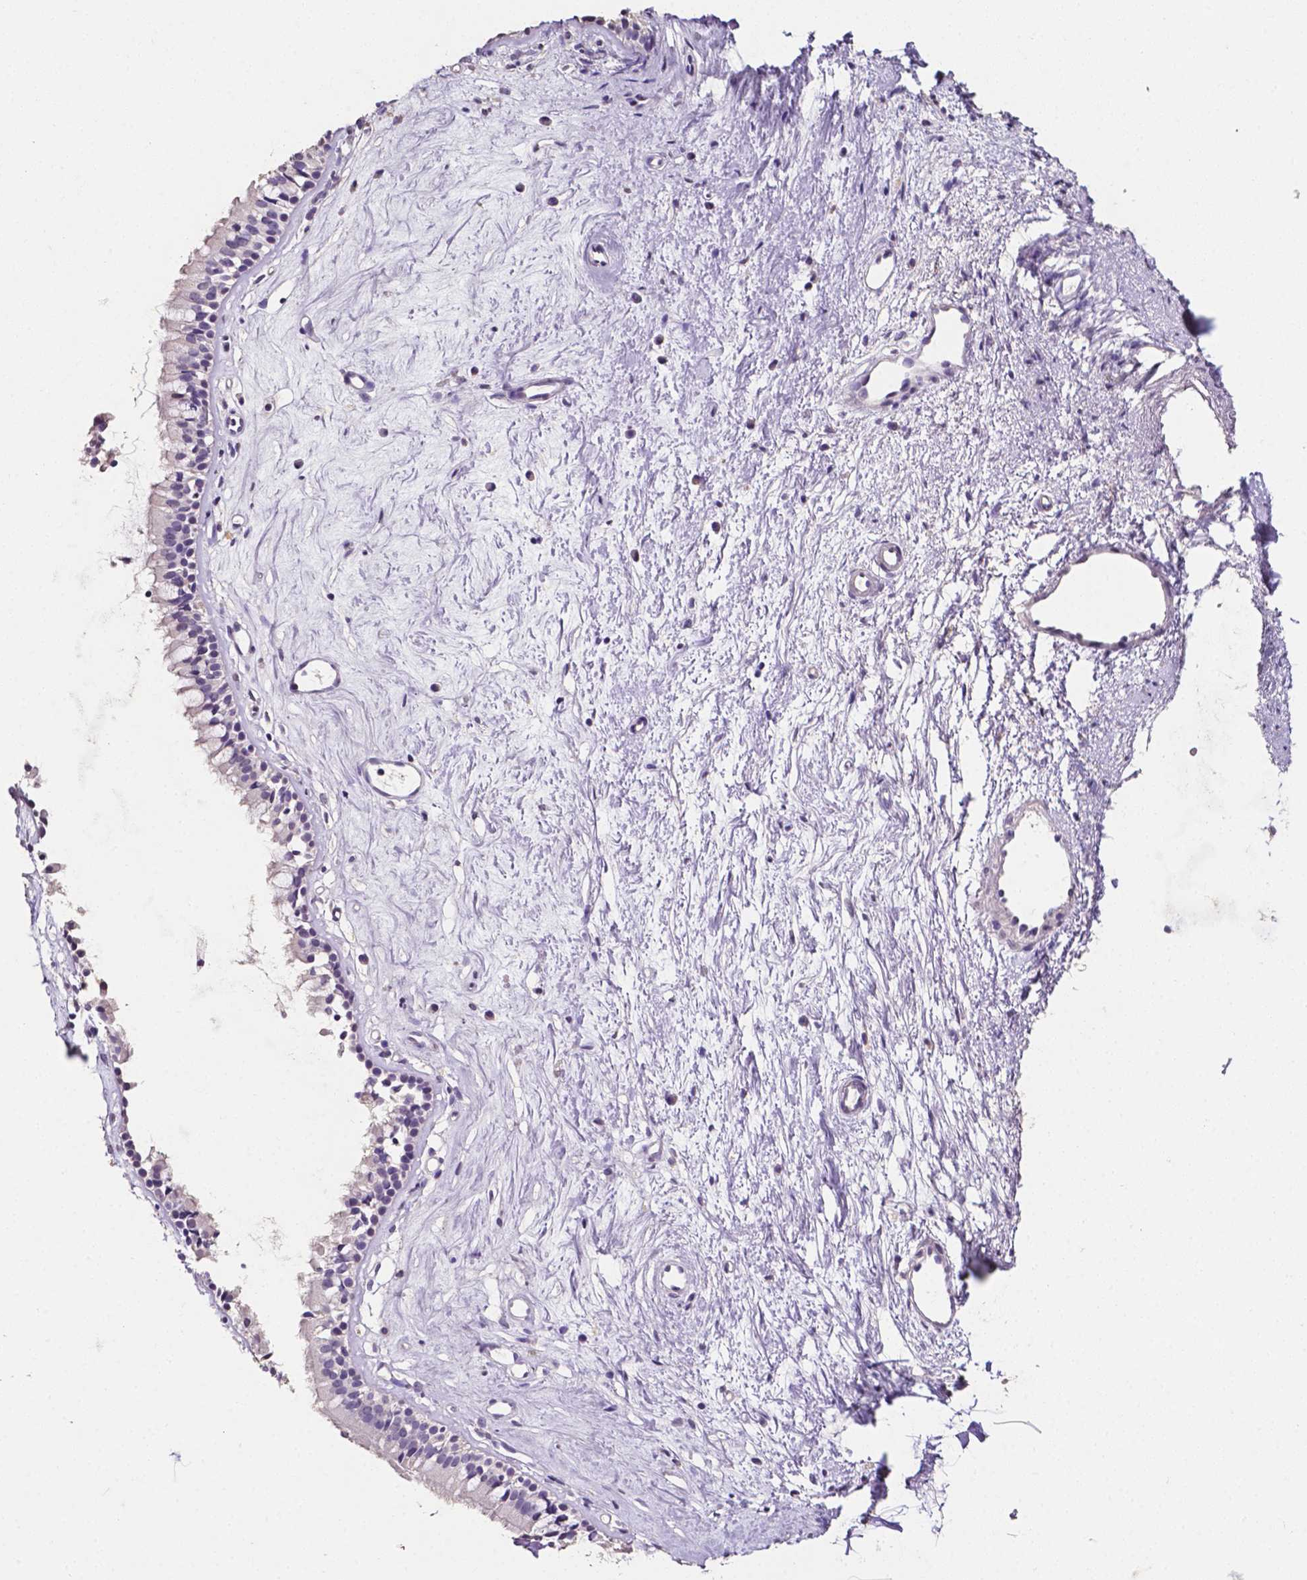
{"staining": {"intensity": "negative", "quantity": "none", "location": "none"}, "tissue": "nasopharynx", "cell_type": "Respiratory epithelial cells", "image_type": "normal", "snomed": [{"axis": "morphology", "description": "Normal tissue, NOS"}, {"axis": "topography", "description": "Nasopharynx"}], "caption": "Immunohistochemistry histopathology image of benign nasopharynx: nasopharynx stained with DAB (3,3'-diaminobenzidine) exhibits no significant protein expression in respiratory epithelial cells.", "gene": "PSAT1", "patient": {"sex": "female", "age": 52}}